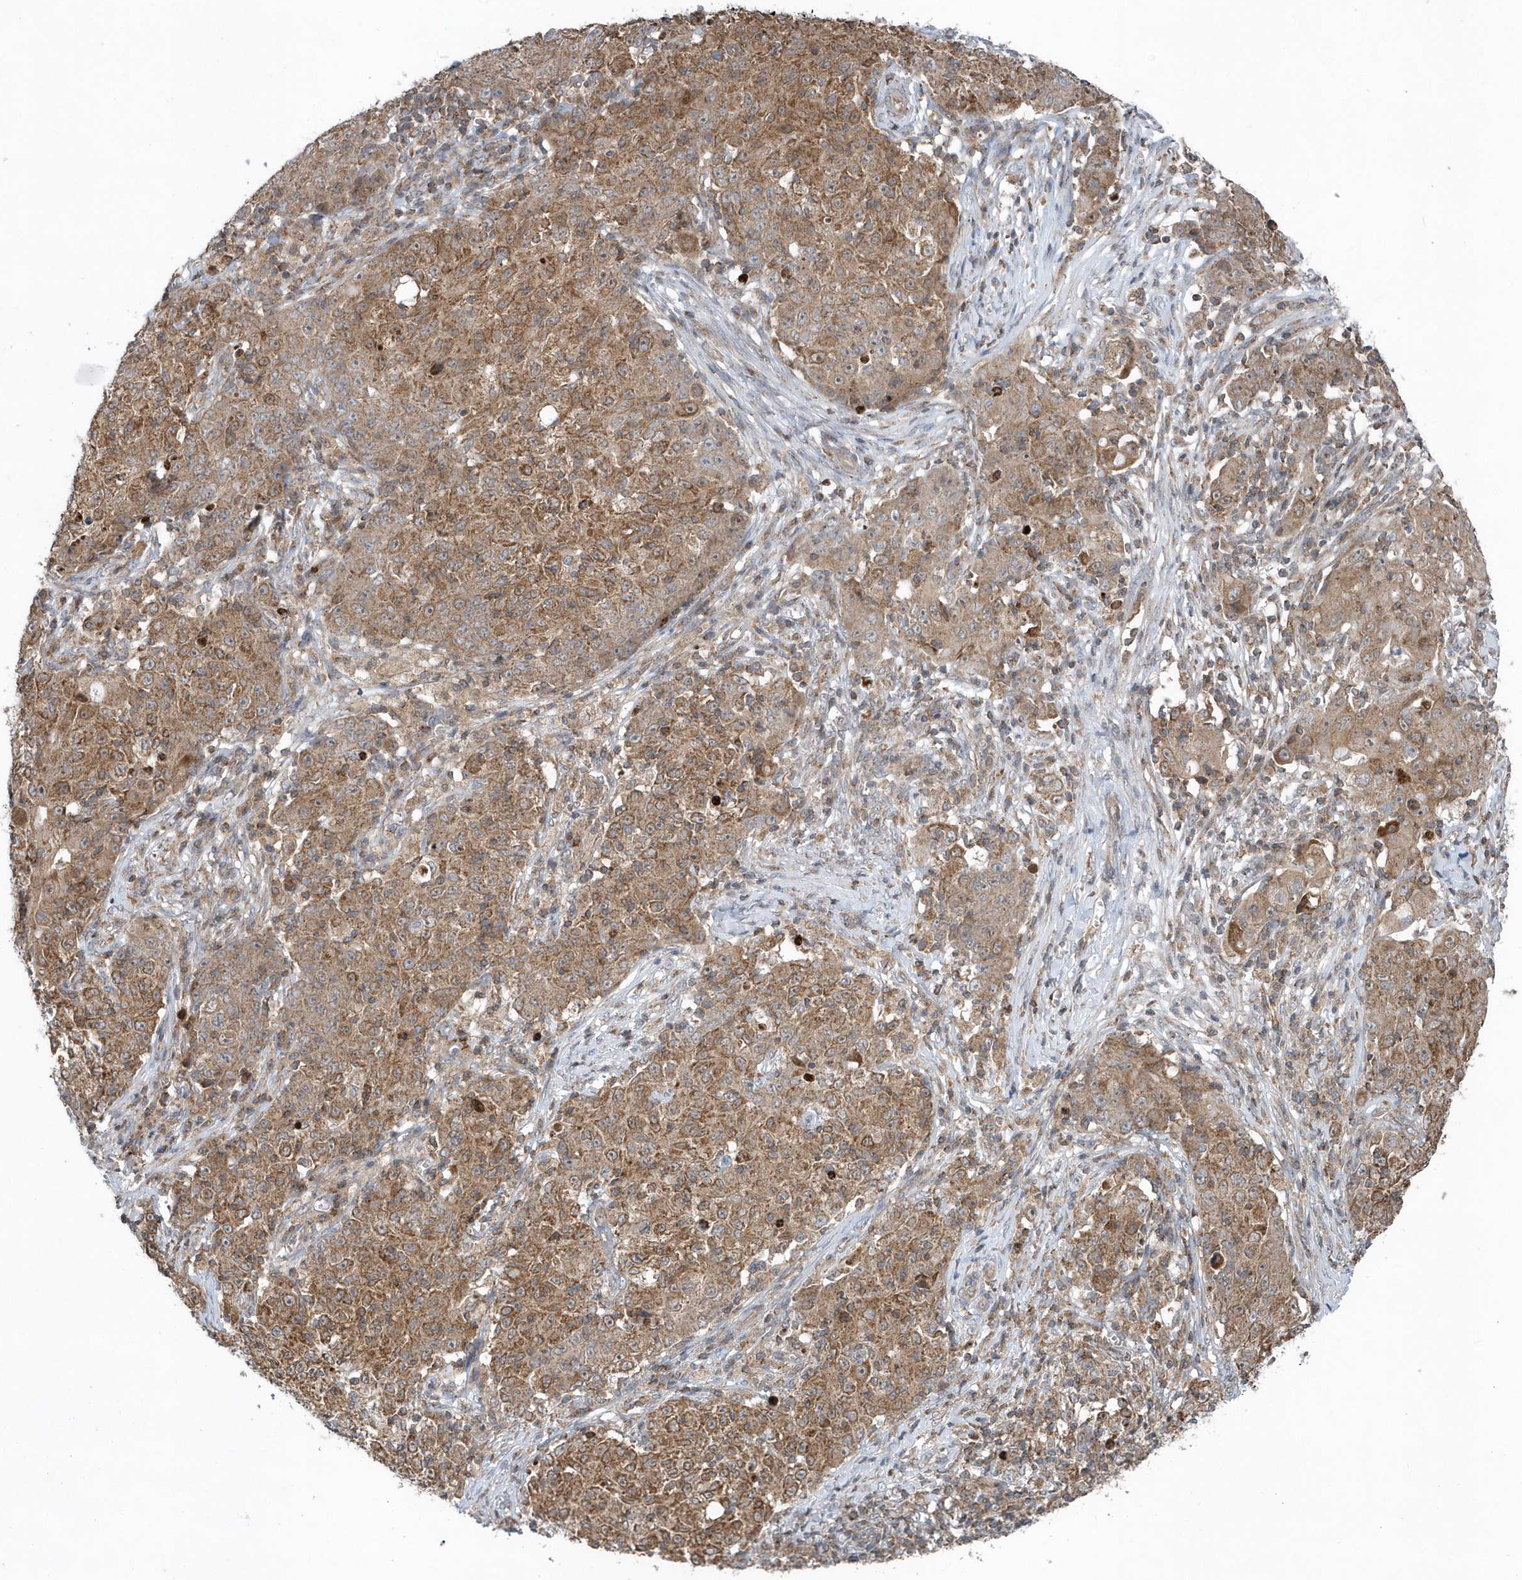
{"staining": {"intensity": "moderate", "quantity": ">75%", "location": "cytoplasmic/membranous"}, "tissue": "ovarian cancer", "cell_type": "Tumor cells", "image_type": "cancer", "snomed": [{"axis": "morphology", "description": "Carcinoma, endometroid"}, {"axis": "topography", "description": "Ovary"}], "caption": "Protein staining of endometroid carcinoma (ovarian) tissue shows moderate cytoplasmic/membranous expression in about >75% of tumor cells.", "gene": "PPP1R7", "patient": {"sex": "female", "age": 42}}